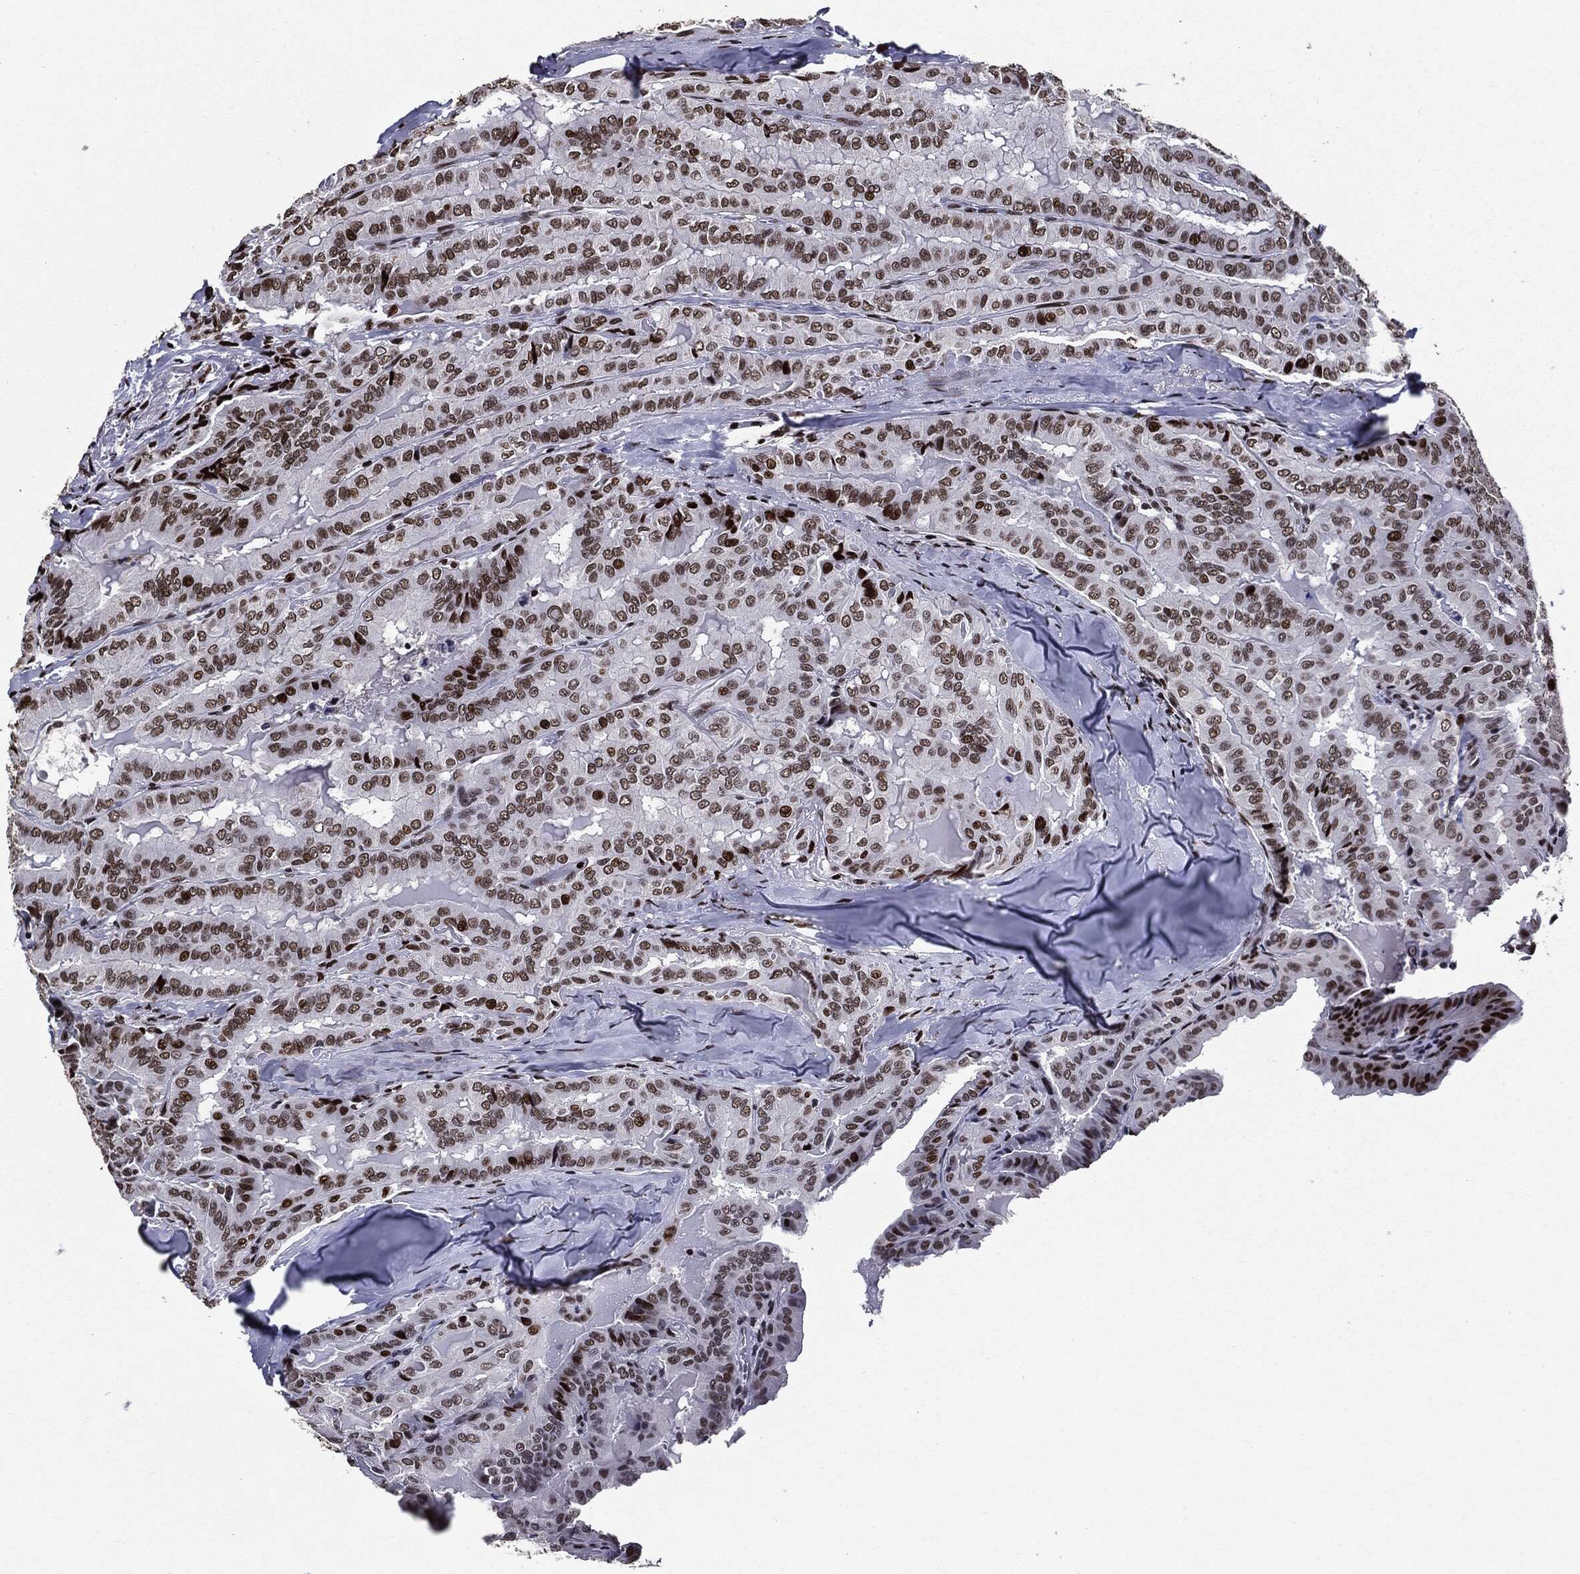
{"staining": {"intensity": "strong", "quantity": ">75%", "location": "nuclear"}, "tissue": "thyroid cancer", "cell_type": "Tumor cells", "image_type": "cancer", "snomed": [{"axis": "morphology", "description": "Papillary adenocarcinoma, NOS"}, {"axis": "topography", "description": "Thyroid gland"}], "caption": "Thyroid papillary adenocarcinoma stained with DAB (3,3'-diaminobenzidine) immunohistochemistry reveals high levels of strong nuclear staining in approximately >75% of tumor cells. Nuclei are stained in blue.", "gene": "ZFP91", "patient": {"sex": "female", "age": 68}}